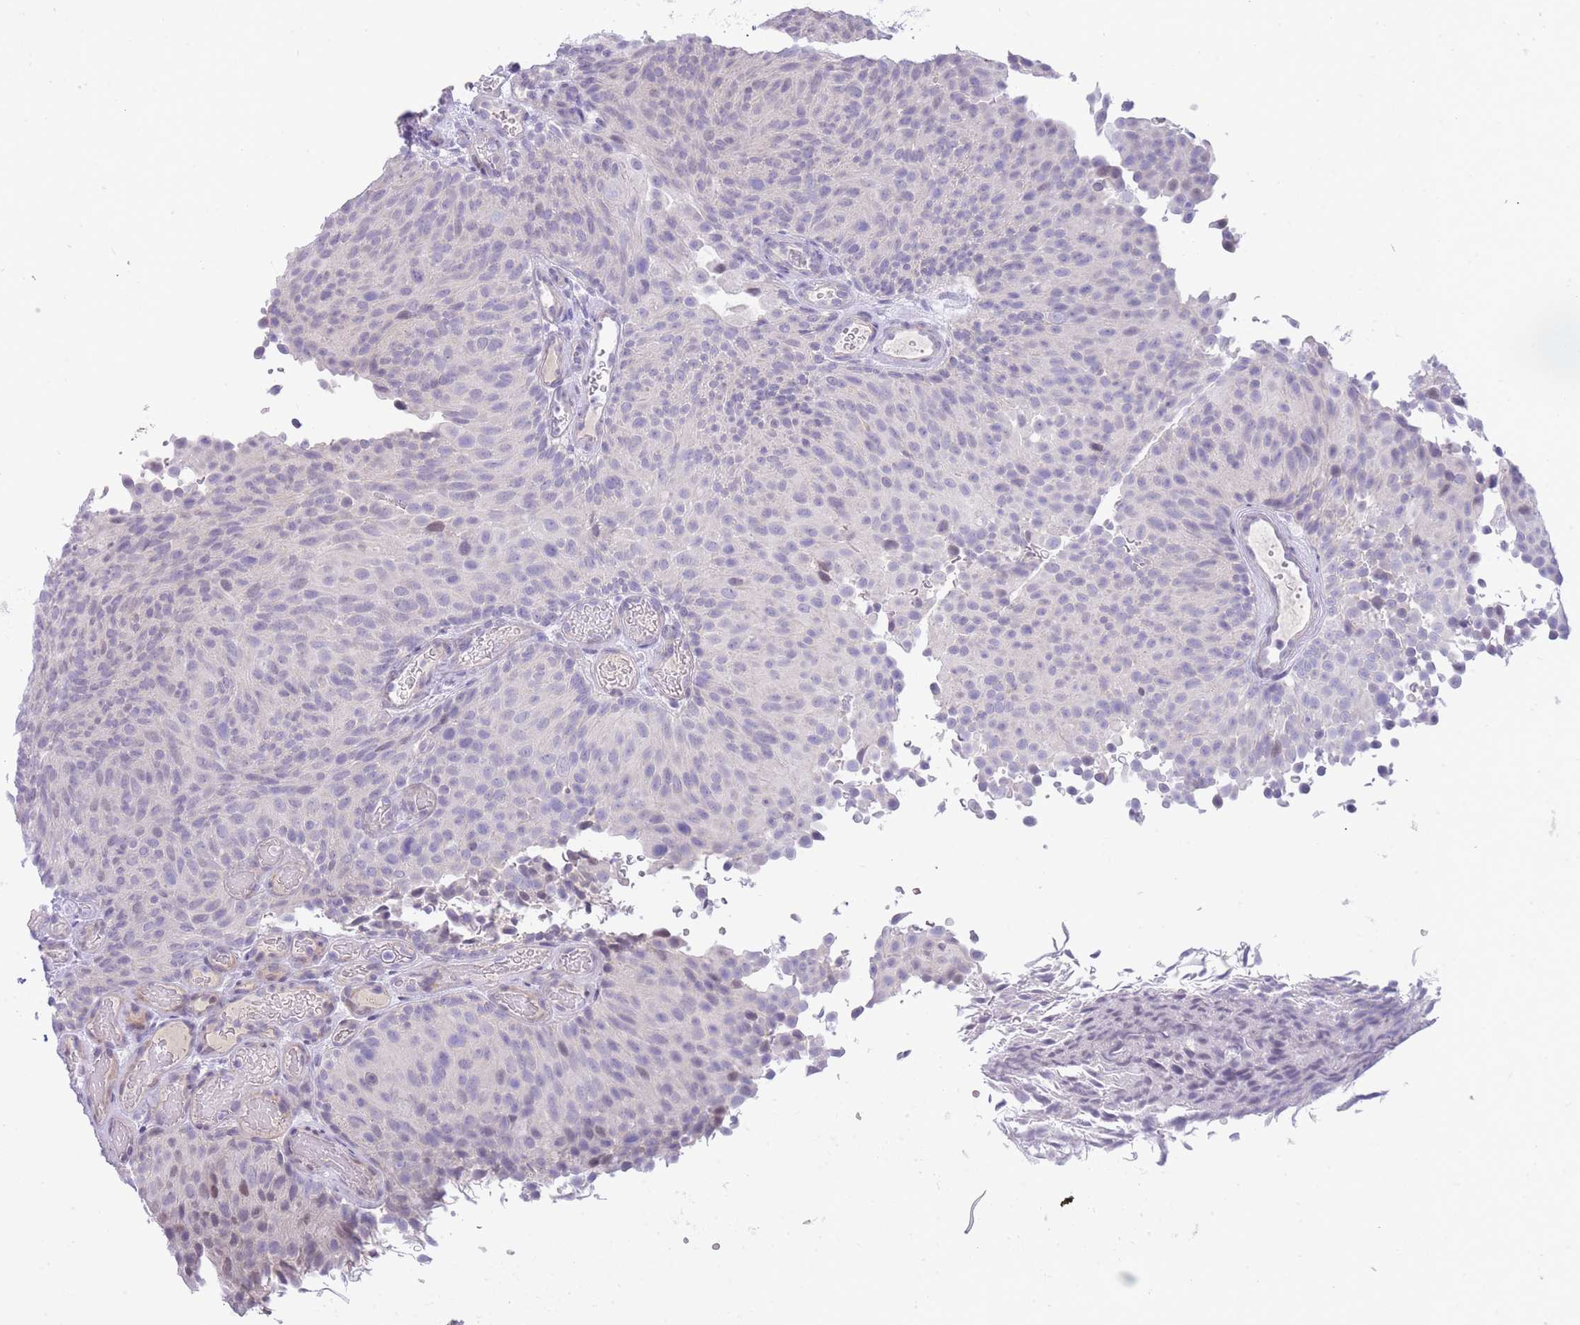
{"staining": {"intensity": "negative", "quantity": "none", "location": "none"}, "tissue": "urothelial cancer", "cell_type": "Tumor cells", "image_type": "cancer", "snomed": [{"axis": "morphology", "description": "Urothelial carcinoma, Low grade"}, {"axis": "topography", "description": "Urinary bladder"}], "caption": "Immunohistochemistry (IHC) image of urothelial cancer stained for a protein (brown), which demonstrates no staining in tumor cells. Brightfield microscopy of immunohistochemistry stained with DAB (3,3'-diaminobenzidine) (brown) and hematoxylin (blue), captured at high magnification.", "gene": "PRR23B", "patient": {"sex": "male", "age": 78}}